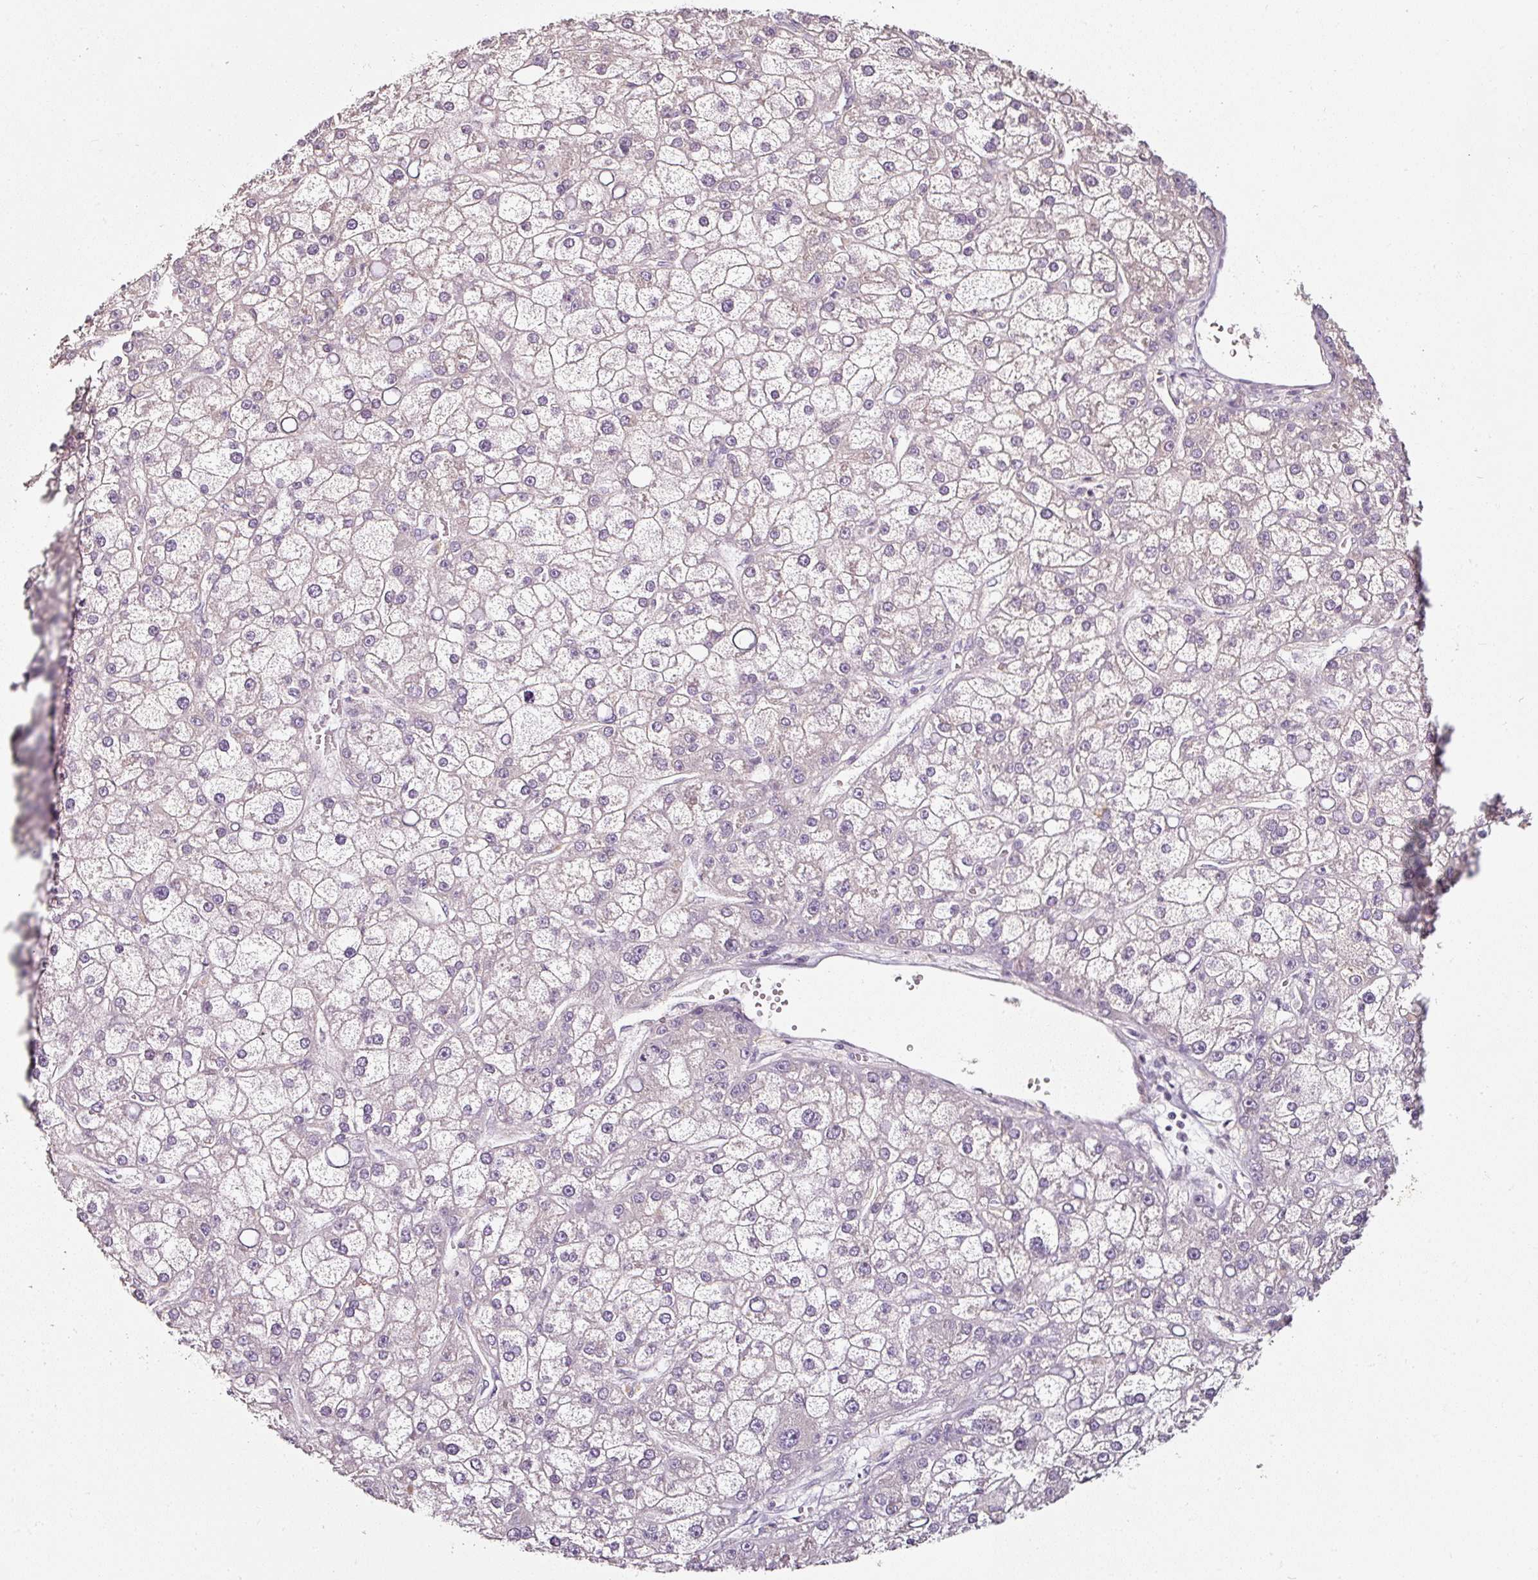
{"staining": {"intensity": "negative", "quantity": "none", "location": "none"}, "tissue": "liver cancer", "cell_type": "Tumor cells", "image_type": "cancer", "snomed": [{"axis": "morphology", "description": "Carcinoma, Hepatocellular, NOS"}, {"axis": "topography", "description": "Liver"}], "caption": "Histopathology image shows no protein expression in tumor cells of liver hepatocellular carcinoma tissue.", "gene": "CAP2", "patient": {"sex": "male", "age": 67}}